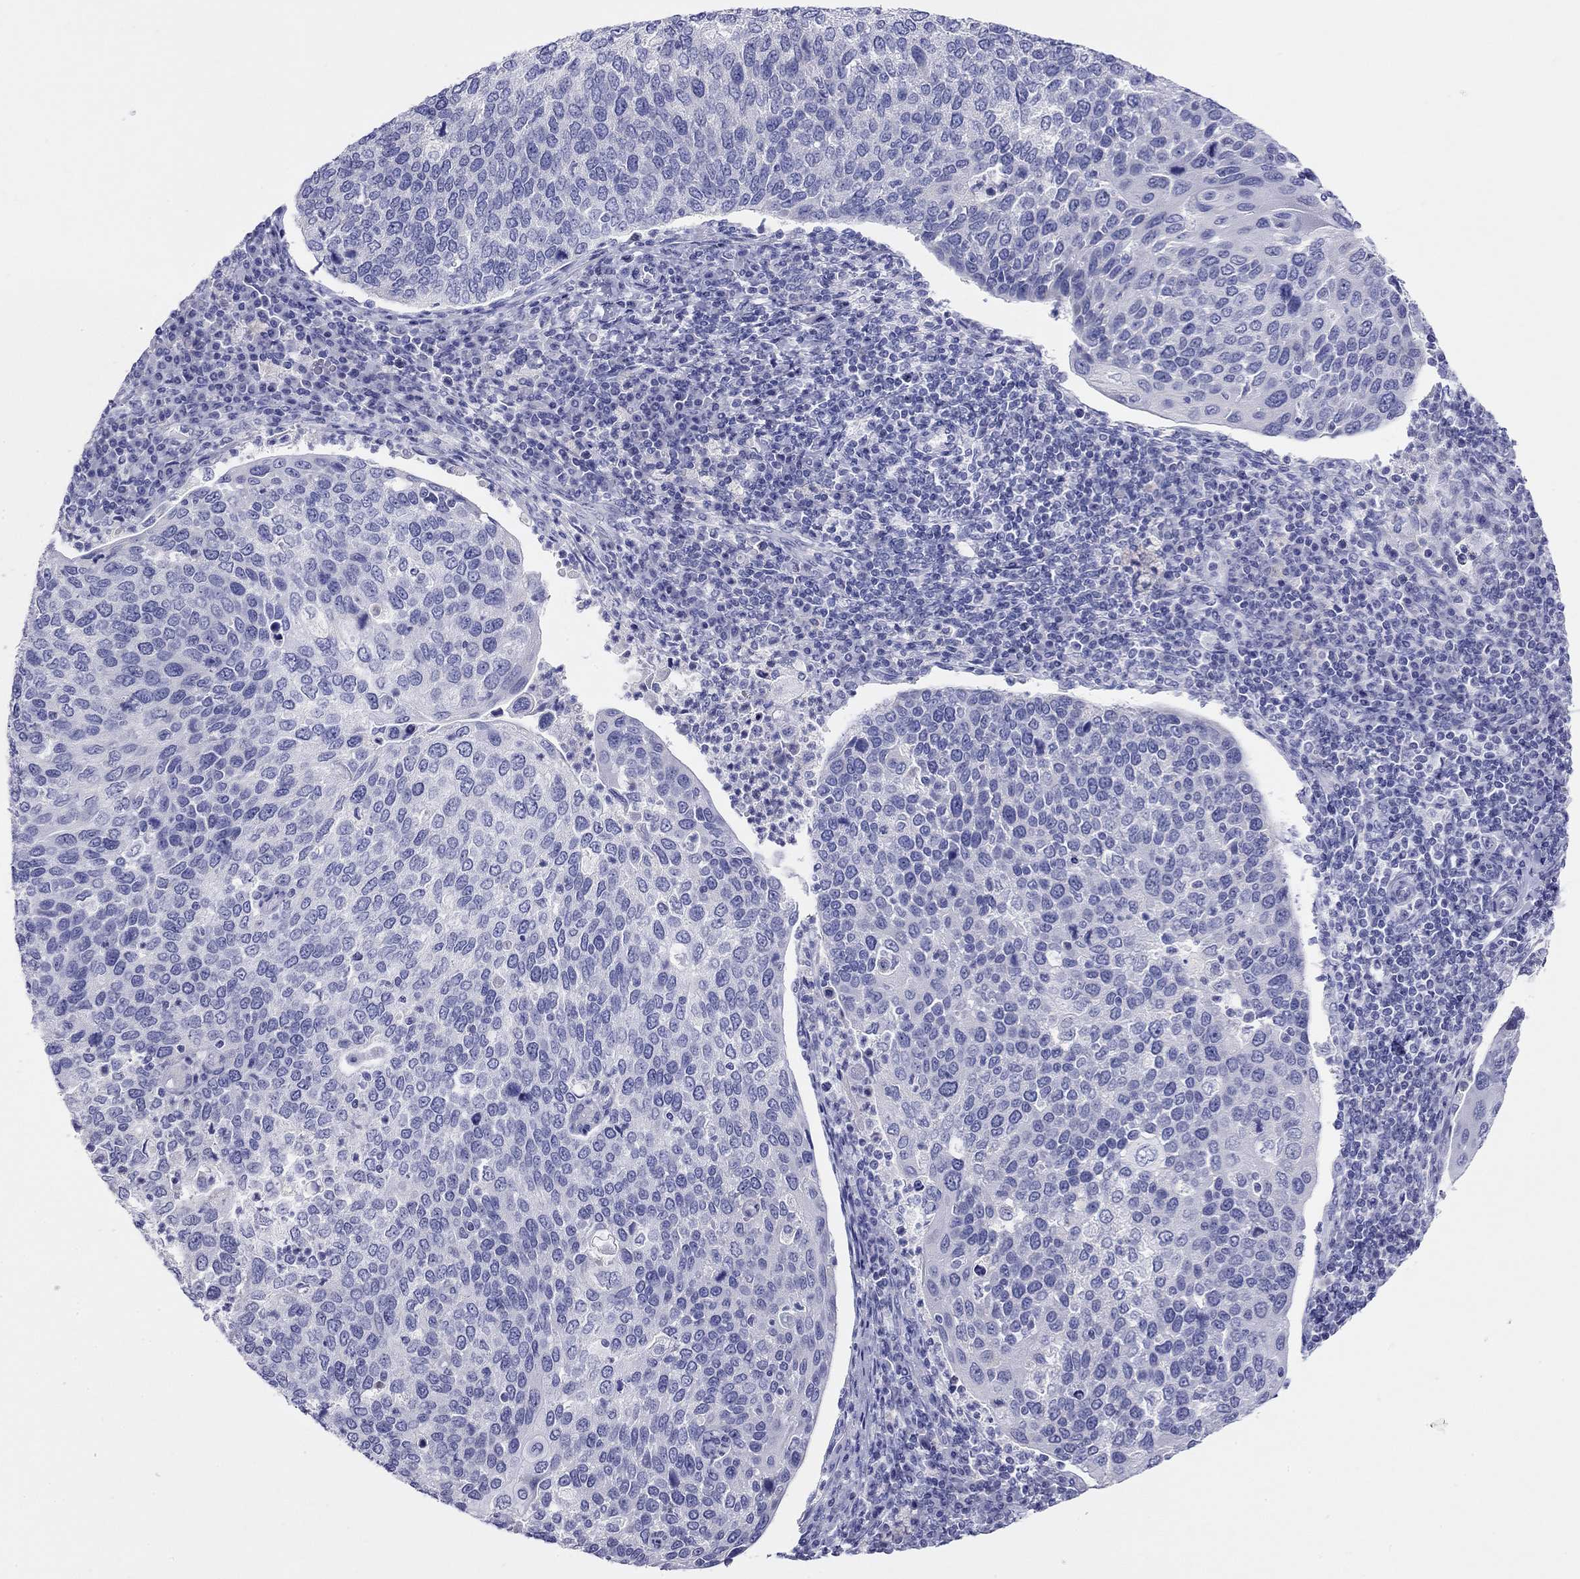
{"staining": {"intensity": "negative", "quantity": "none", "location": "none"}, "tissue": "cervical cancer", "cell_type": "Tumor cells", "image_type": "cancer", "snomed": [{"axis": "morphology", "description": "Squamous cell carcinoma, NOS"}, {"axis": "topography", "description": "Cervix"}], "caption": "IHC photomicrograph of neoplastic tissue: cervical squamous cell carcinoma stained with DAB exhibits no significant protein positivity in tumor cells.", "gene": "DPY19L2", "patient": {"sex": "female", "age": 54}}